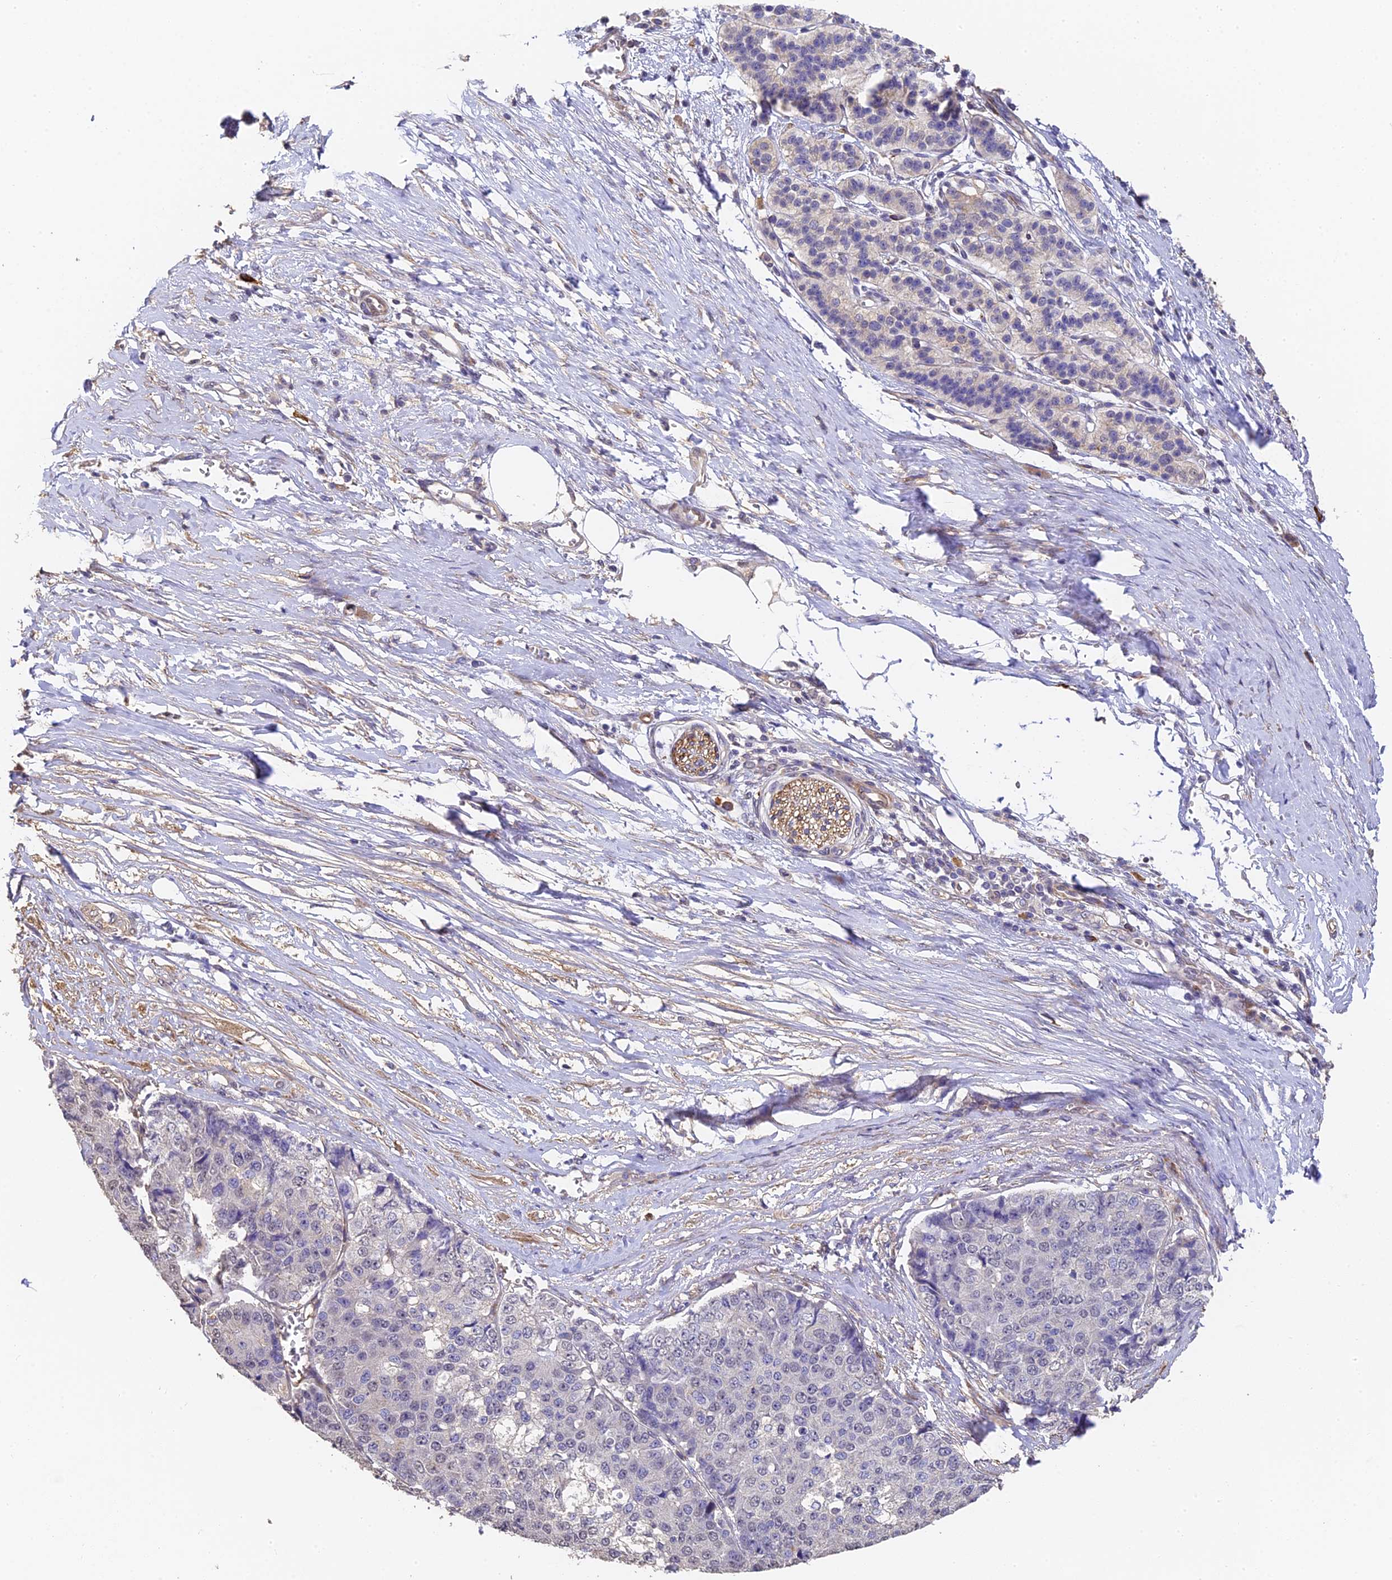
{"staining": {"intensity": "negative", "quantity": "none", "location": "none"}, "tissue": "pancreatic cancer", "cell_type": "Tumor cells", "image_type": "cancer", "snomed": [{"axis": "morphology", "description": "Adenocarcinoma, NOS"}, {"axis": "topography", "description": "Pancreas"}], "caption": "Immunohistochemical staining of human pancreatic cancer (adenocarcinoma) displays no significant staining in tumor cells.", "gene": "SLC11A1", "patient": {"sex": "male", "age": 50}}